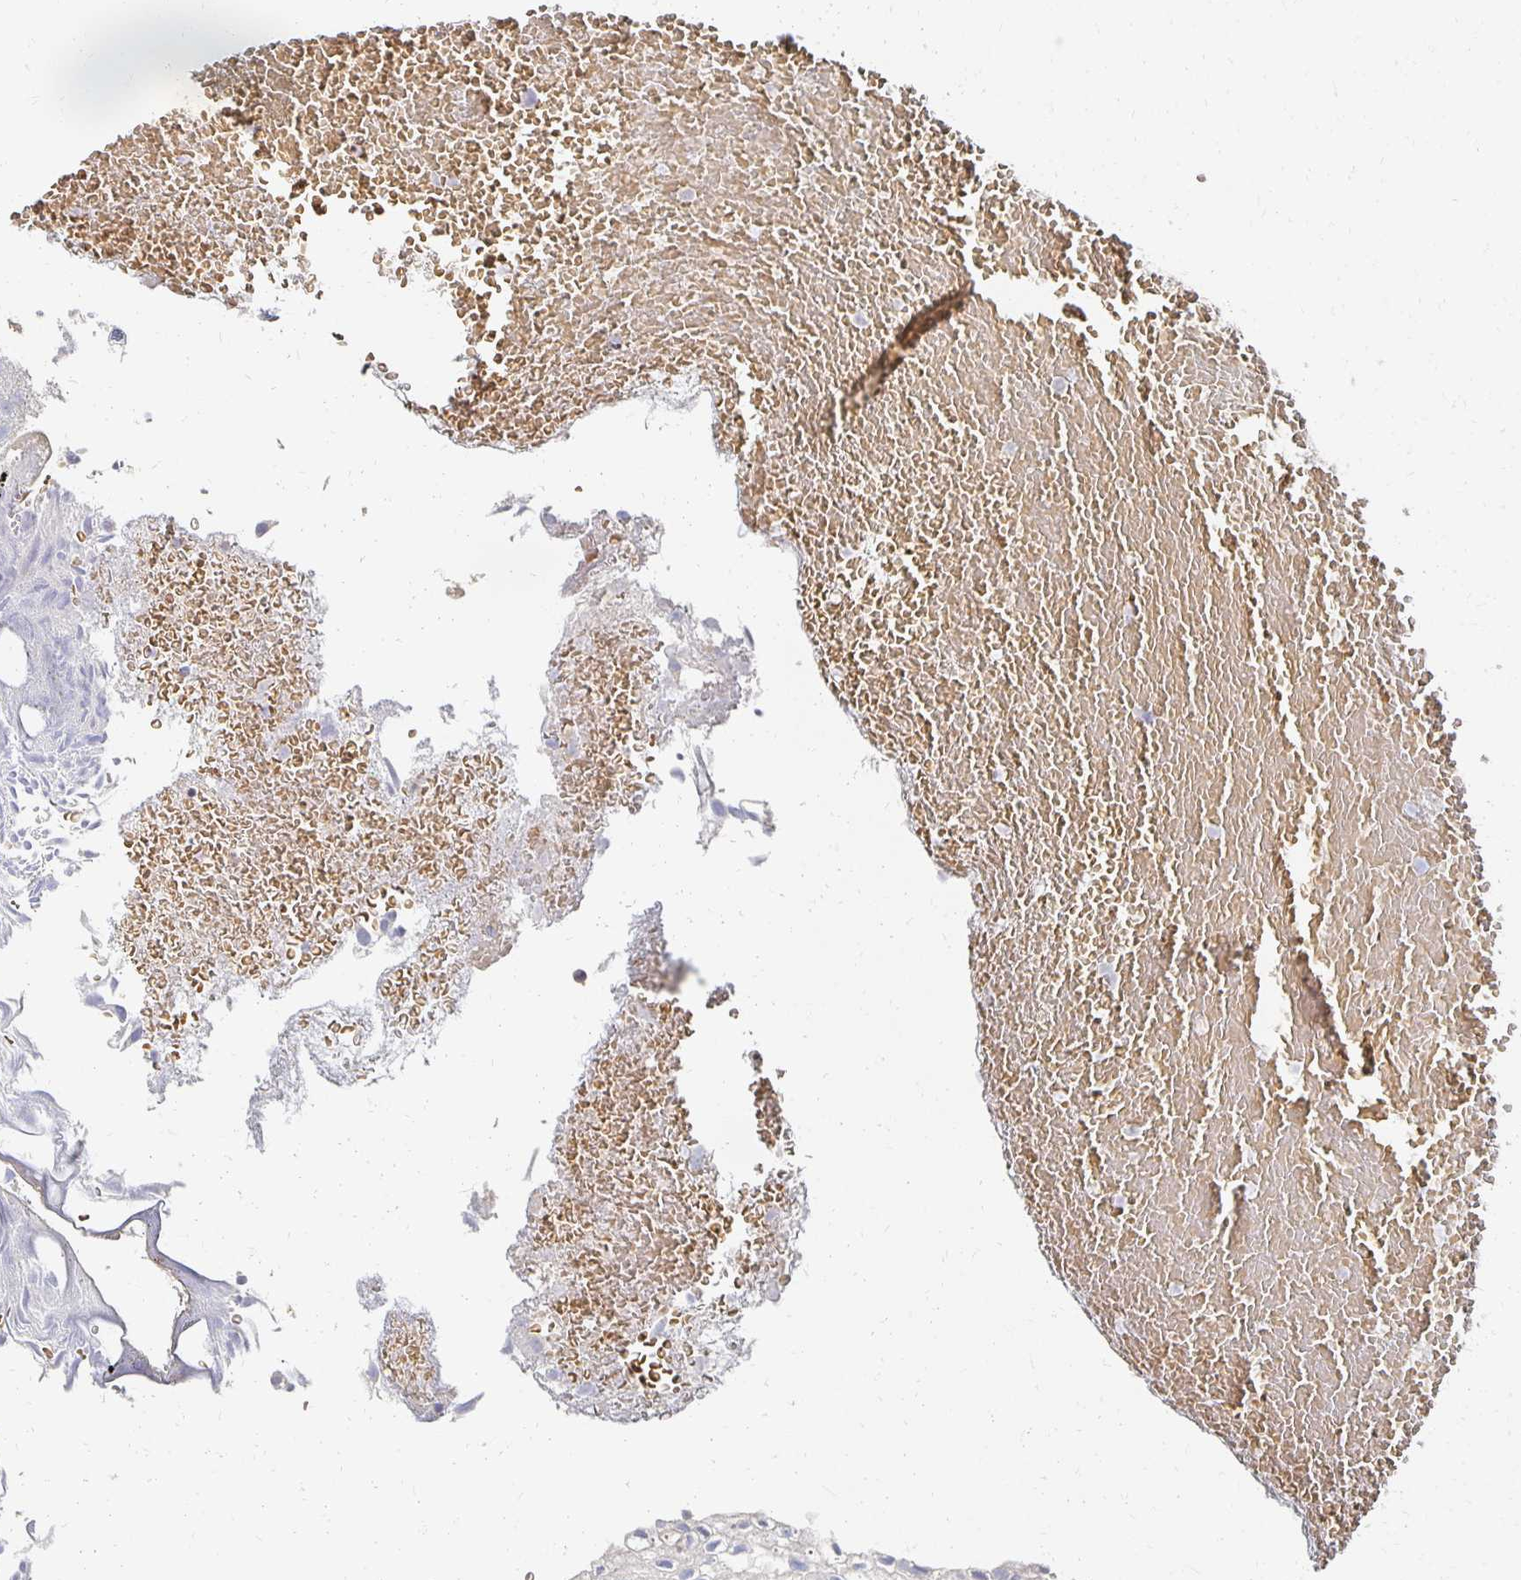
{"staining": {"intensity": "negative", "quantity": "none", "location": "none"}, "tissue": "urothelial cancer", "cell_type": "Tumor cells", "image_type": "cancer", "snomed": [{"axis": "morphology", "description": "Urothelial carcinoma, Low grade"}, {"axis": "topography", "description": "Urinary bladder"}], "caption": "The immunohistochemistry (IHC) photomicrograph has no significant staining in tumor cells of urothelial cancer tissue. (DAB immunohistochemistry, high magnification).", "gene": "CST6", "patient": {"sex": "male", "age": 78}}